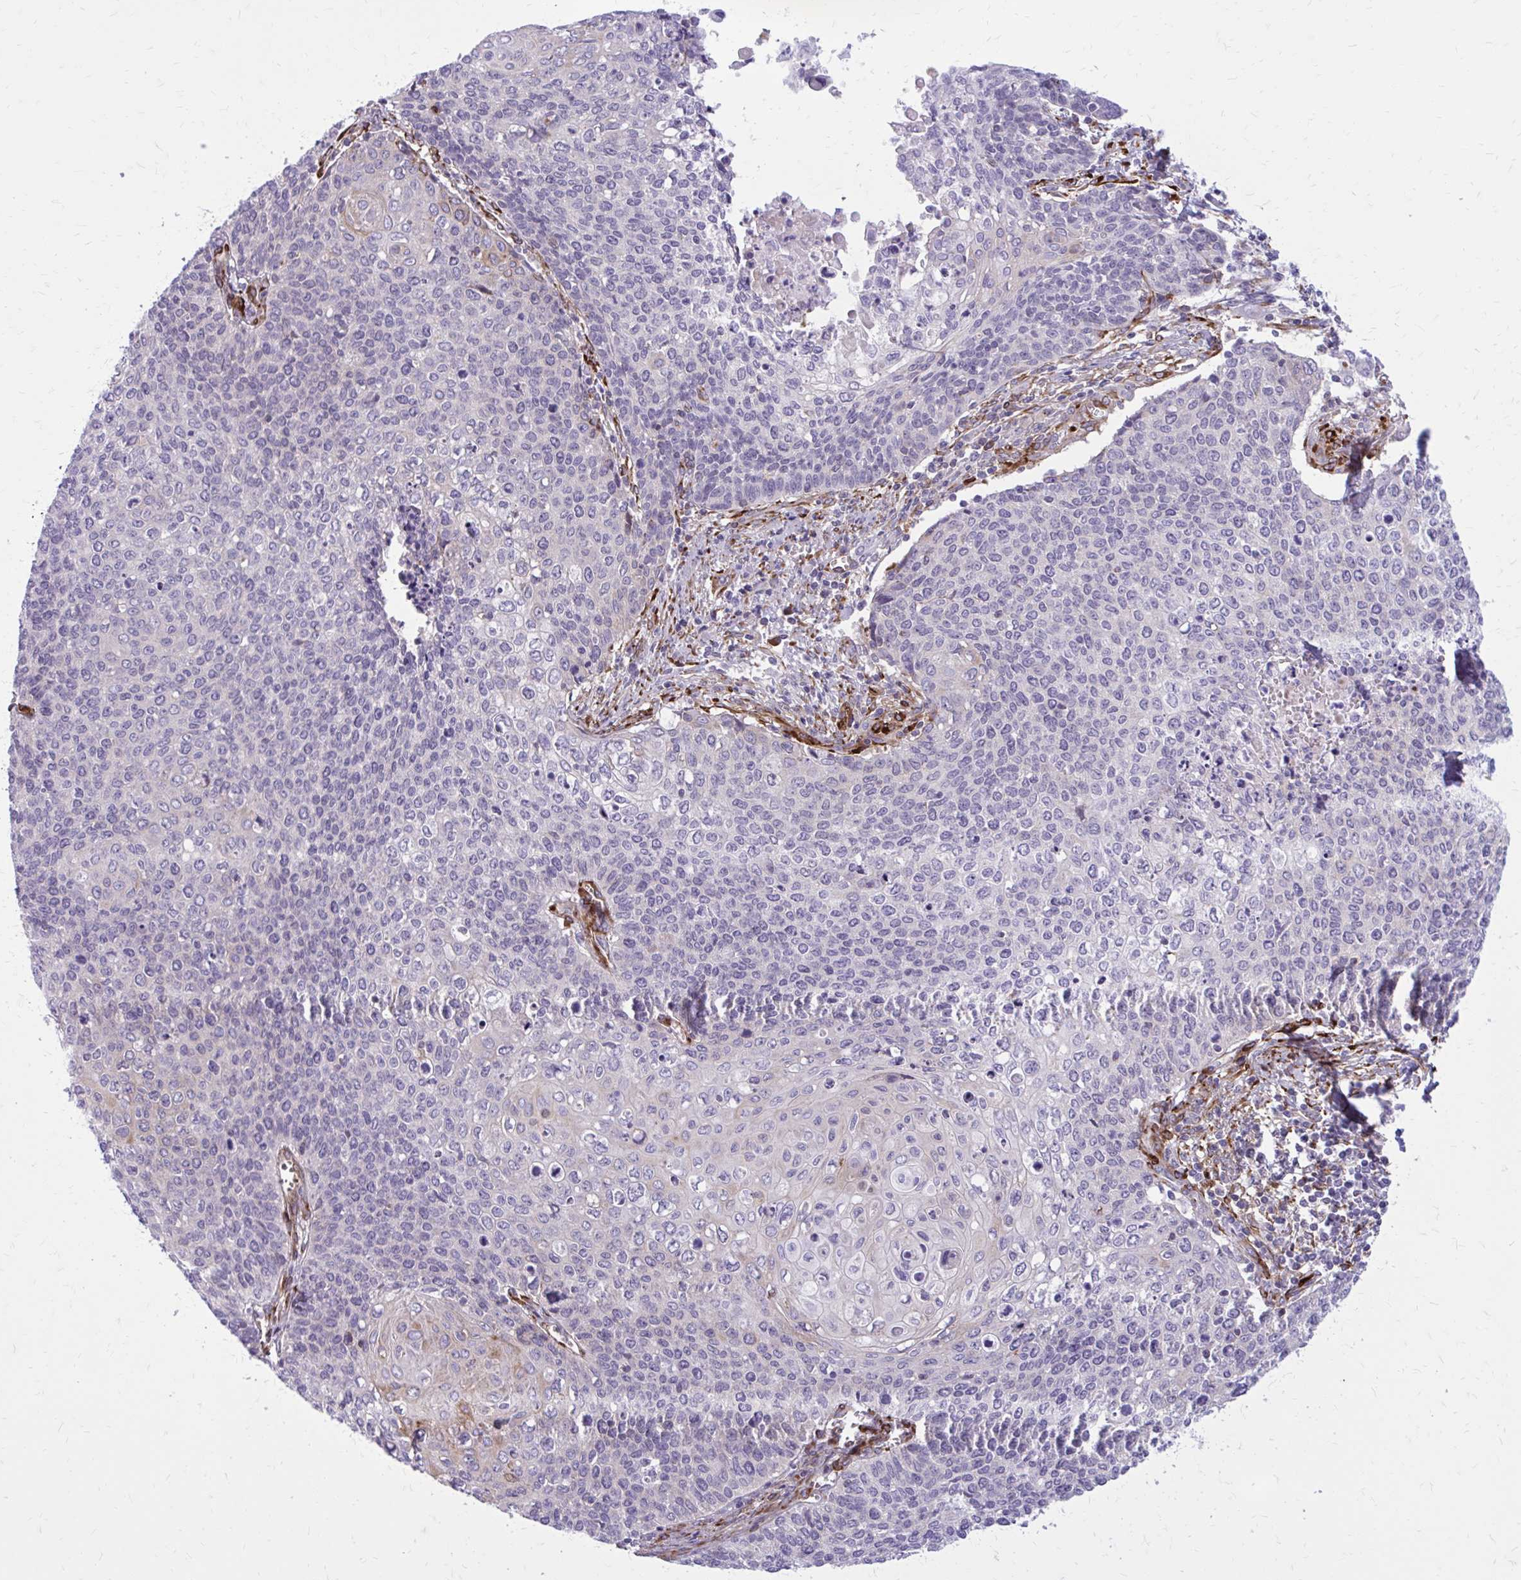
{"staining": {"intensity": "weak", "quantity": "<25%", "location": "cytoplasmic/membranous"}, "tissue": "cervical cancer", "cell_type": "Tumor cells", "image_type": "cancer", "snomed": [{"axis": "morphology", "description": "Squamous cell carcinoma, NOS"}, {"axis": "topography", "description": "Cervix"}], "caption": "A high-resolution image shows immunohistochemistry staining of cervical cancer (squamous cell carcinoma), which shows no significant expression in tumor cells. (DAB immunohistochemistry (IHC) visualized using brightfield microscopy, high magnification).", "gene": "BEND5", "patient": {"sex": "female", "age": 39}}